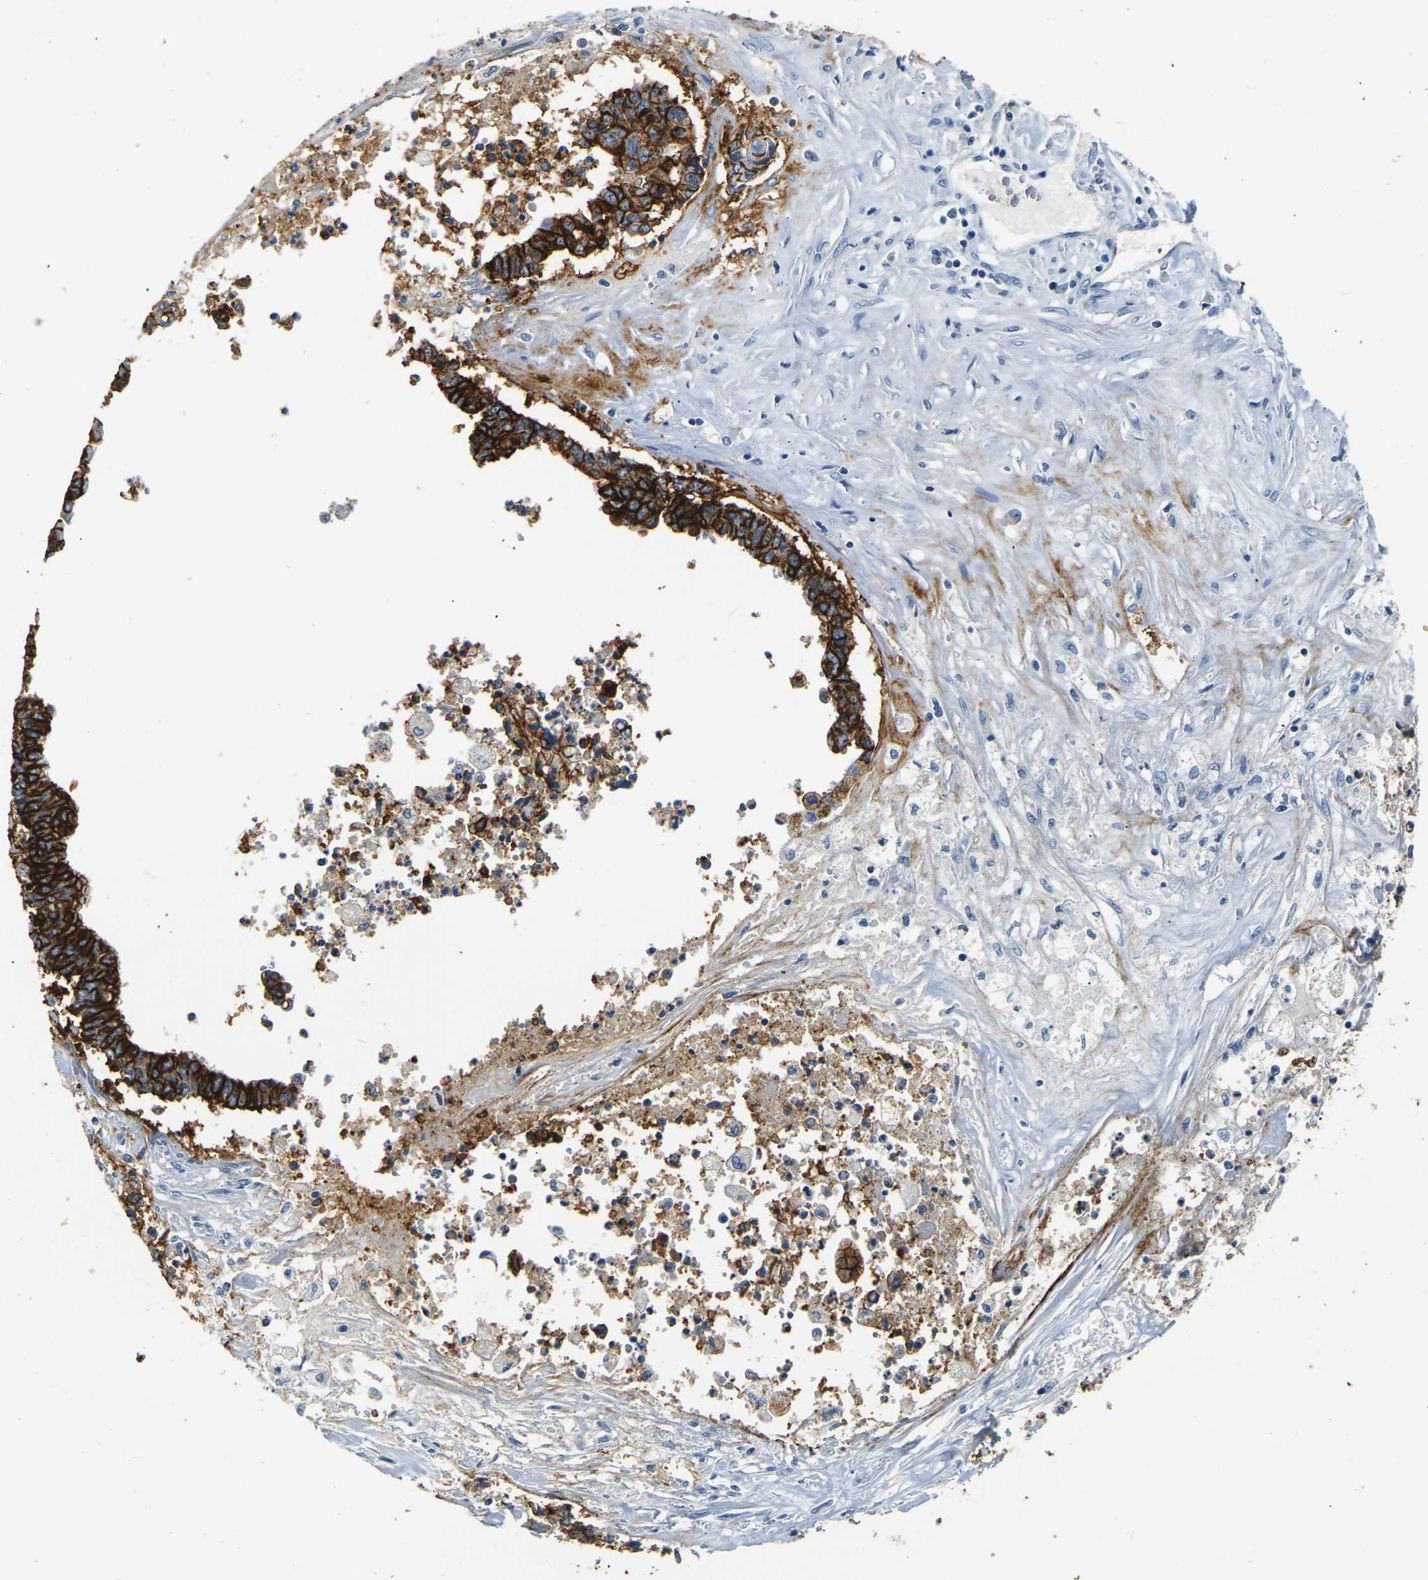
{"staining": {"intensity": "strong", "quantity": ">75%", "location": "cytoplasmic/membranous"}, "tissue": "liver cancer", "cell_type": "Tumor cells", "image_type": "cancer", "snomed": [{"axis": "morphology", "description": "Cholangiocarcinoma"}, {"axis": "topography", "description": "Liver"}], "caption": "An immunohistochemistry (IHC) histopathology image of neoplastic tissue is shown. Protein staining in brown labels strong cytoplasmic/membranous positivity in liver cancer (cholangiocarcinoma) within tumor cells.", "gene": "CLDN7", "patient": {"sex": "male", "age": 57}}